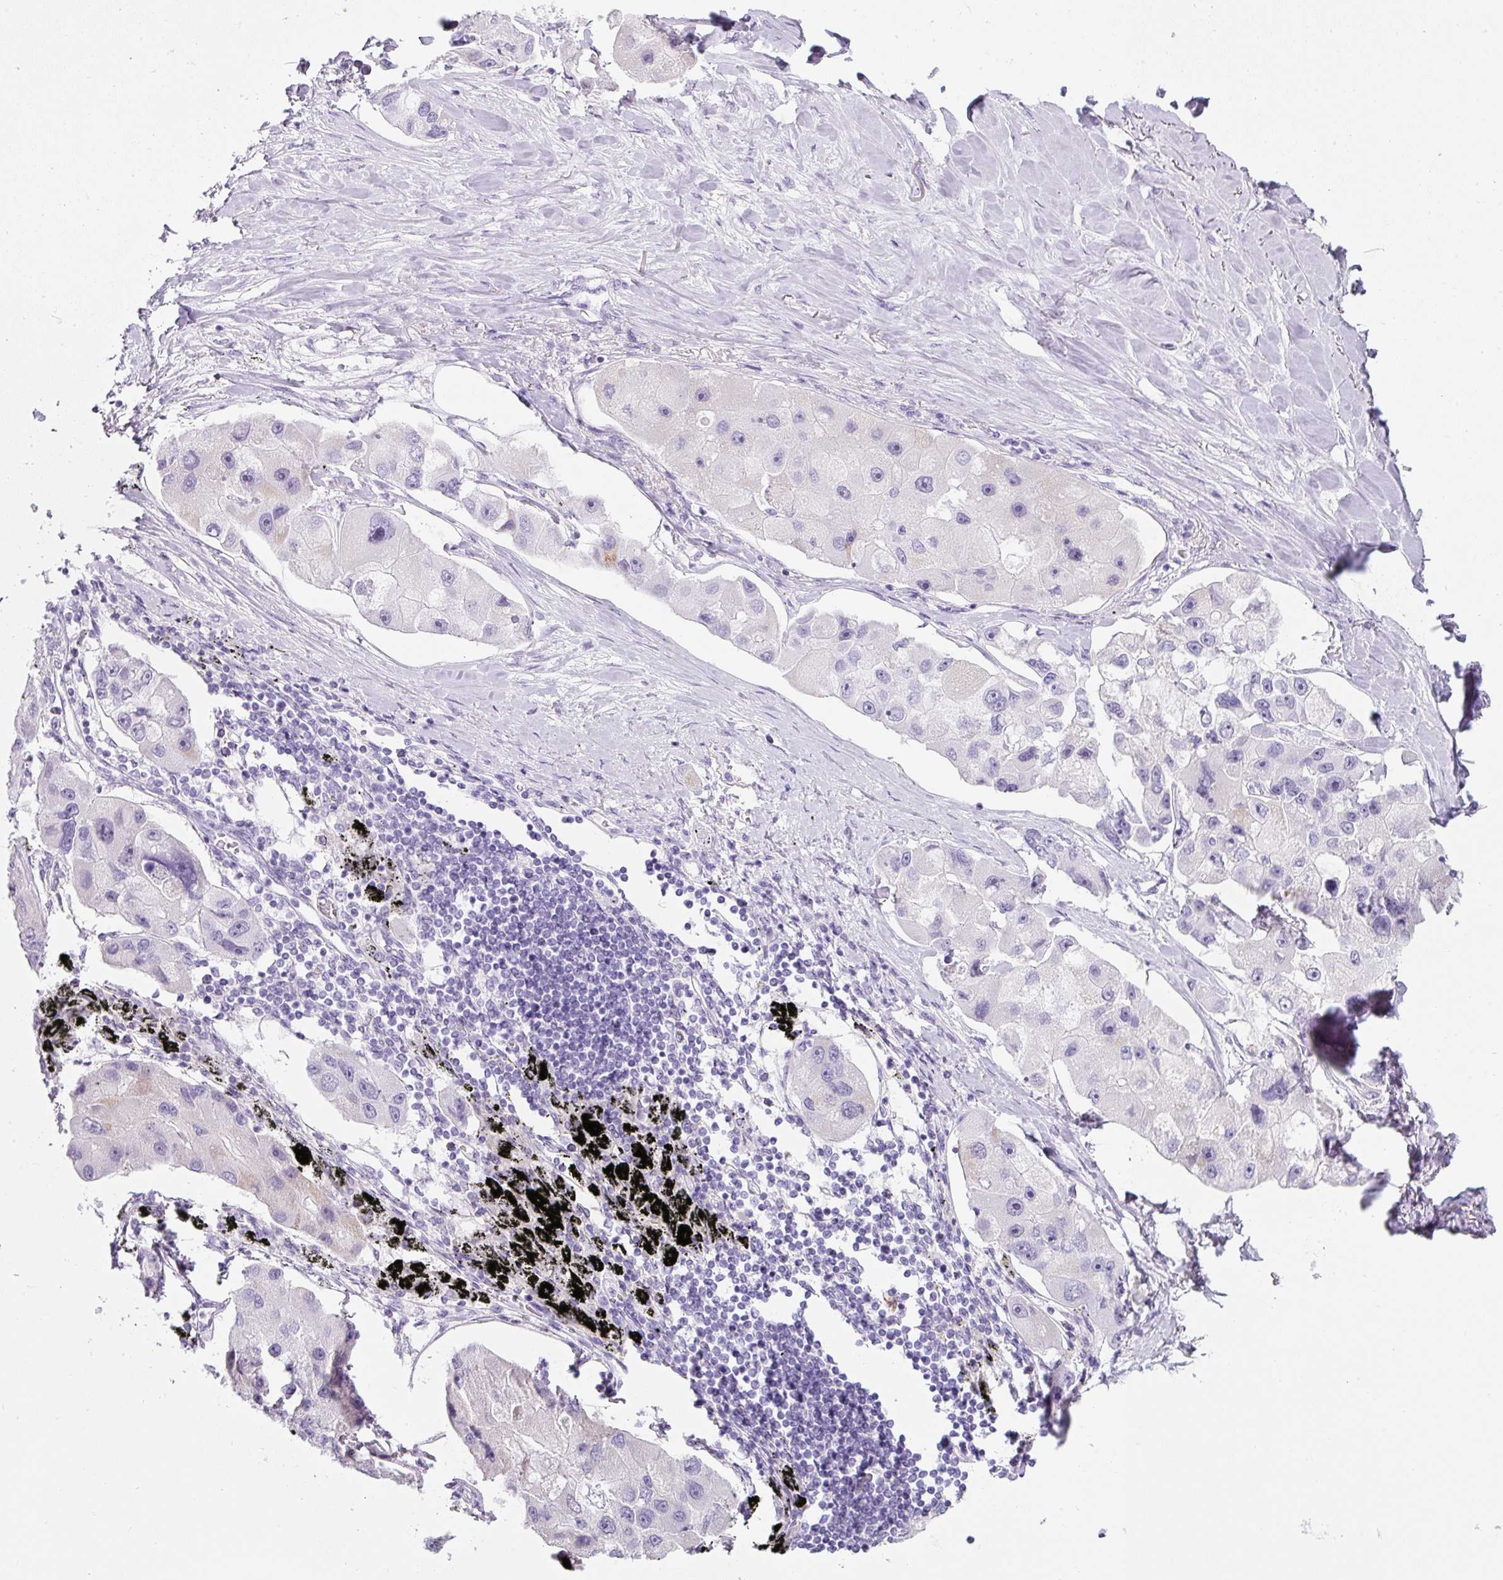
{"staining": {"intensity": "negative", "quantity": "none", "location": "none"}, "tissue": "lung cancer", "cell_type": "Tumor cells", "image_type": "cancer", "snomed": [{"axis": "morphology", "description": "Adenocarcinoma, NOS"}, {"axis": "topography", "description": "Lung"}], "caption": "Immunohistochemistry photomicrograph of human lung cancer stained for a protein (brown), which displays no expression in tumor cells.", "gene": "DNM1", "patient": {"sex": "female", "age": 54}}